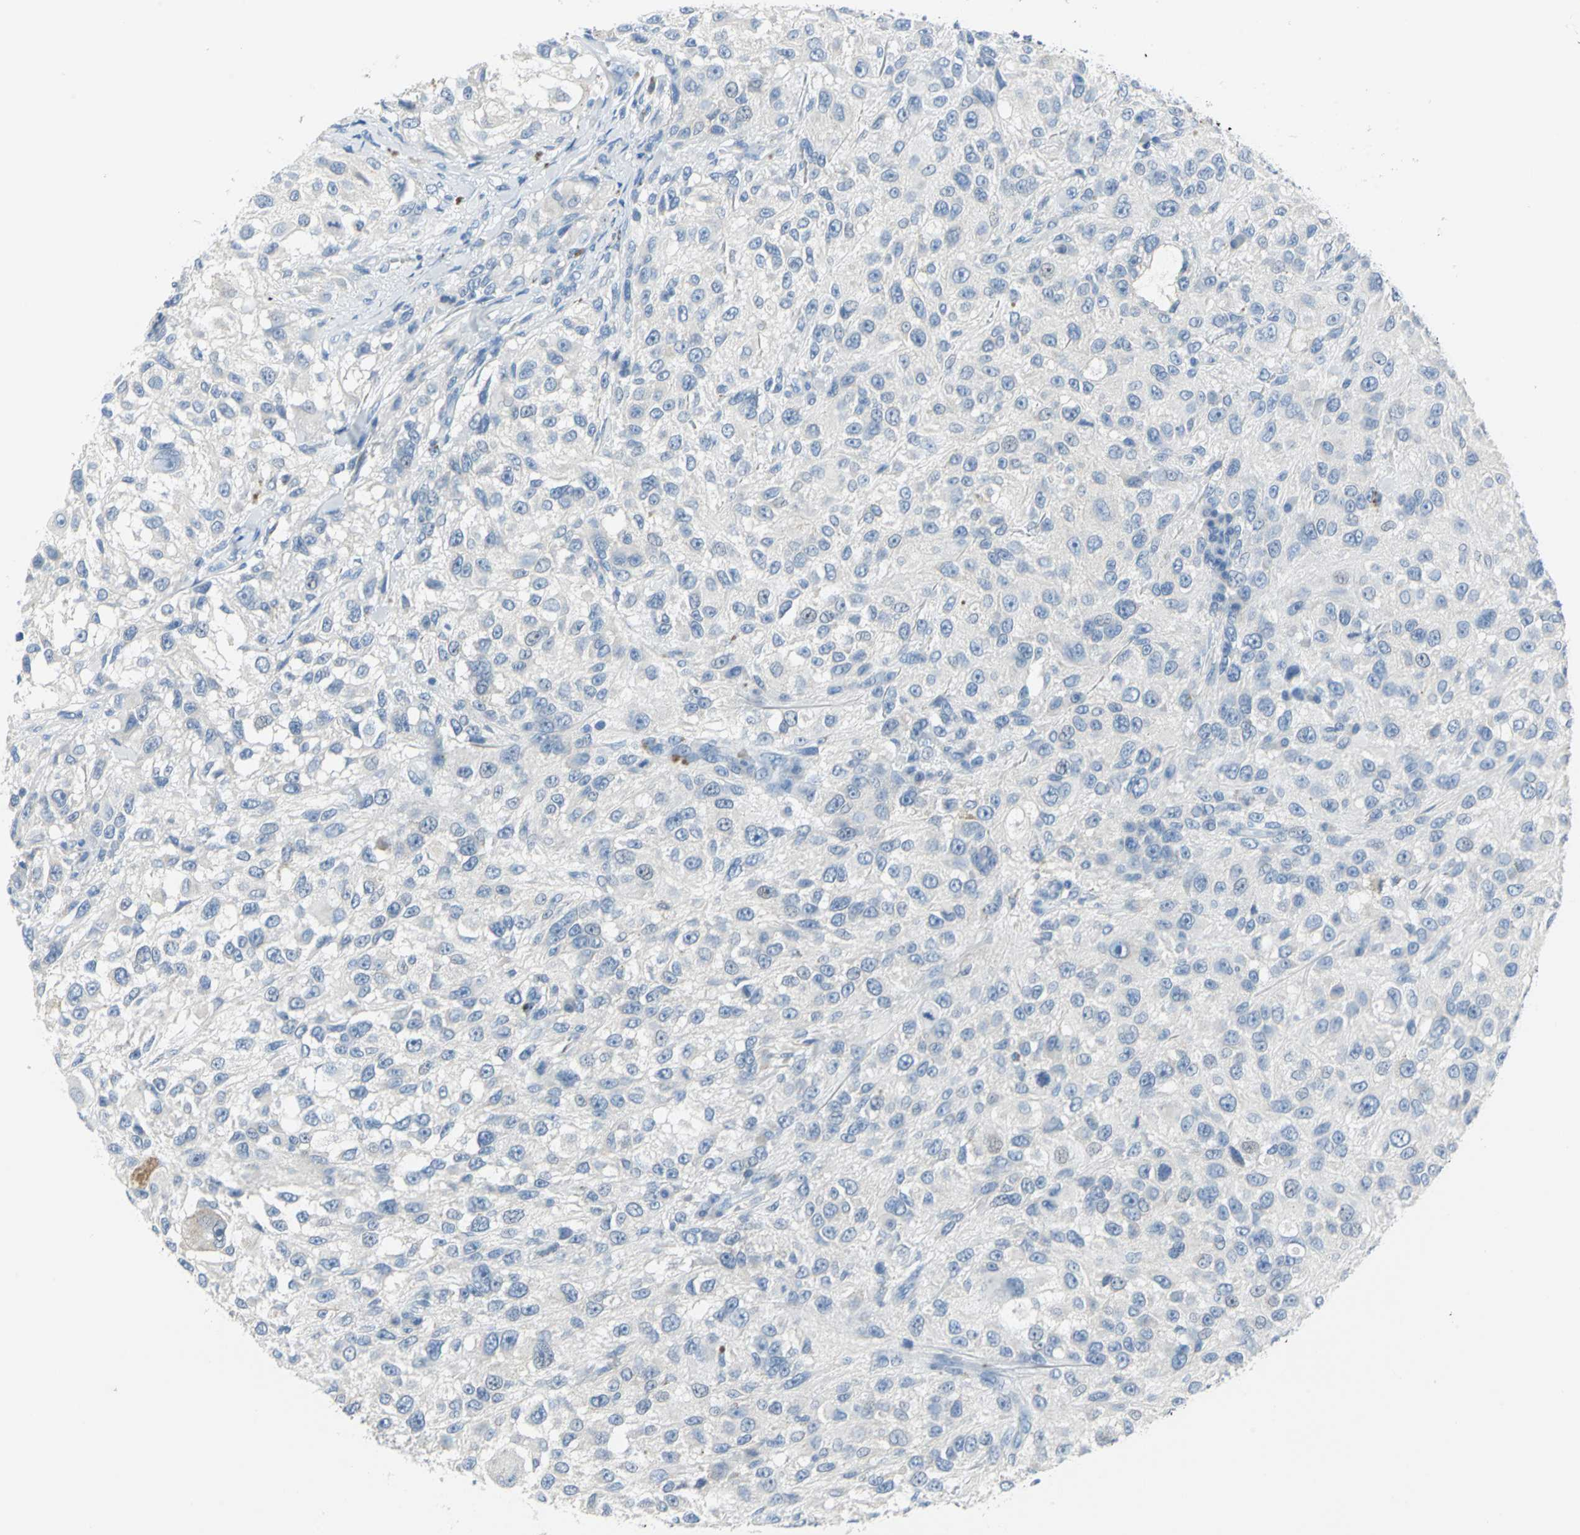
{"staining": {"intensity": "negative", "quantity": "none", "location": "none"}, "tissue": "melanoma", "cell_type": "Tumor cells", "image_type": "cancer", "snomed": [{"axis": "morphology", "description": "Necrosis, NOS"}, {"axis": "morphology", "description": "Malignant melanoma, NOS"}, {"axis": "topography", "description": "Skin"}], "caption": "Malignant melanoma stained for a protein using immunohistochemistry (IHC) reveals no positivity tumor cells.", "gene": "SFN", "patient": {"sex": "female", "age": 87}}